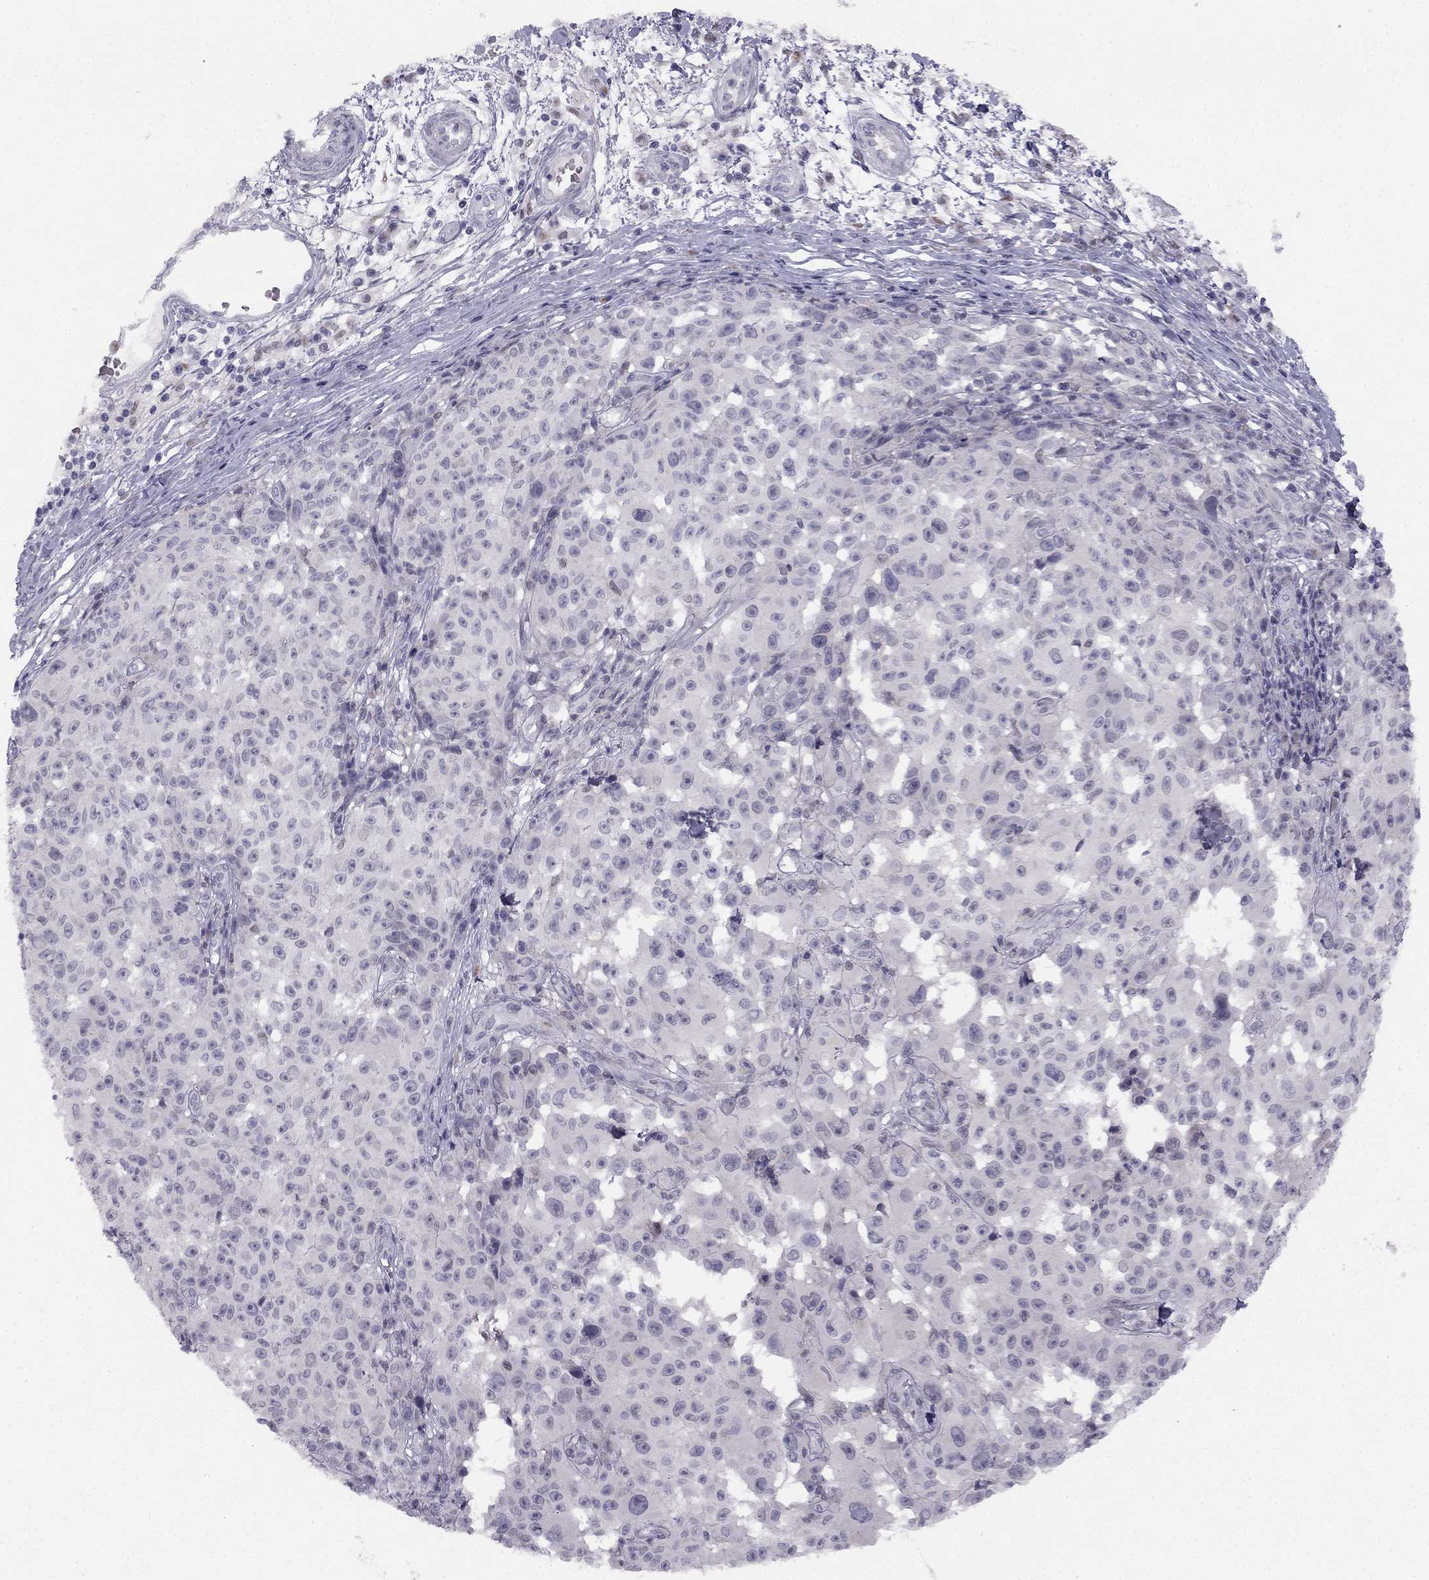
{"staining": {"intensity": "negative", "quantity": "none", "location": "none"}, "tissue": "melanoma", "cell_type": "Tumor cells", "image_type": "cancer", "snomed": [{"axis": "morphology", "description": "Malignant melanoma, NOS"}, {"axis": "topography", "description": "Skin"}], "caption": "The image demonstrates no significant expression in tumor cells of melanoma.", "gene": "TRPS1", "patient": {"sex": "female", "age": 82}}